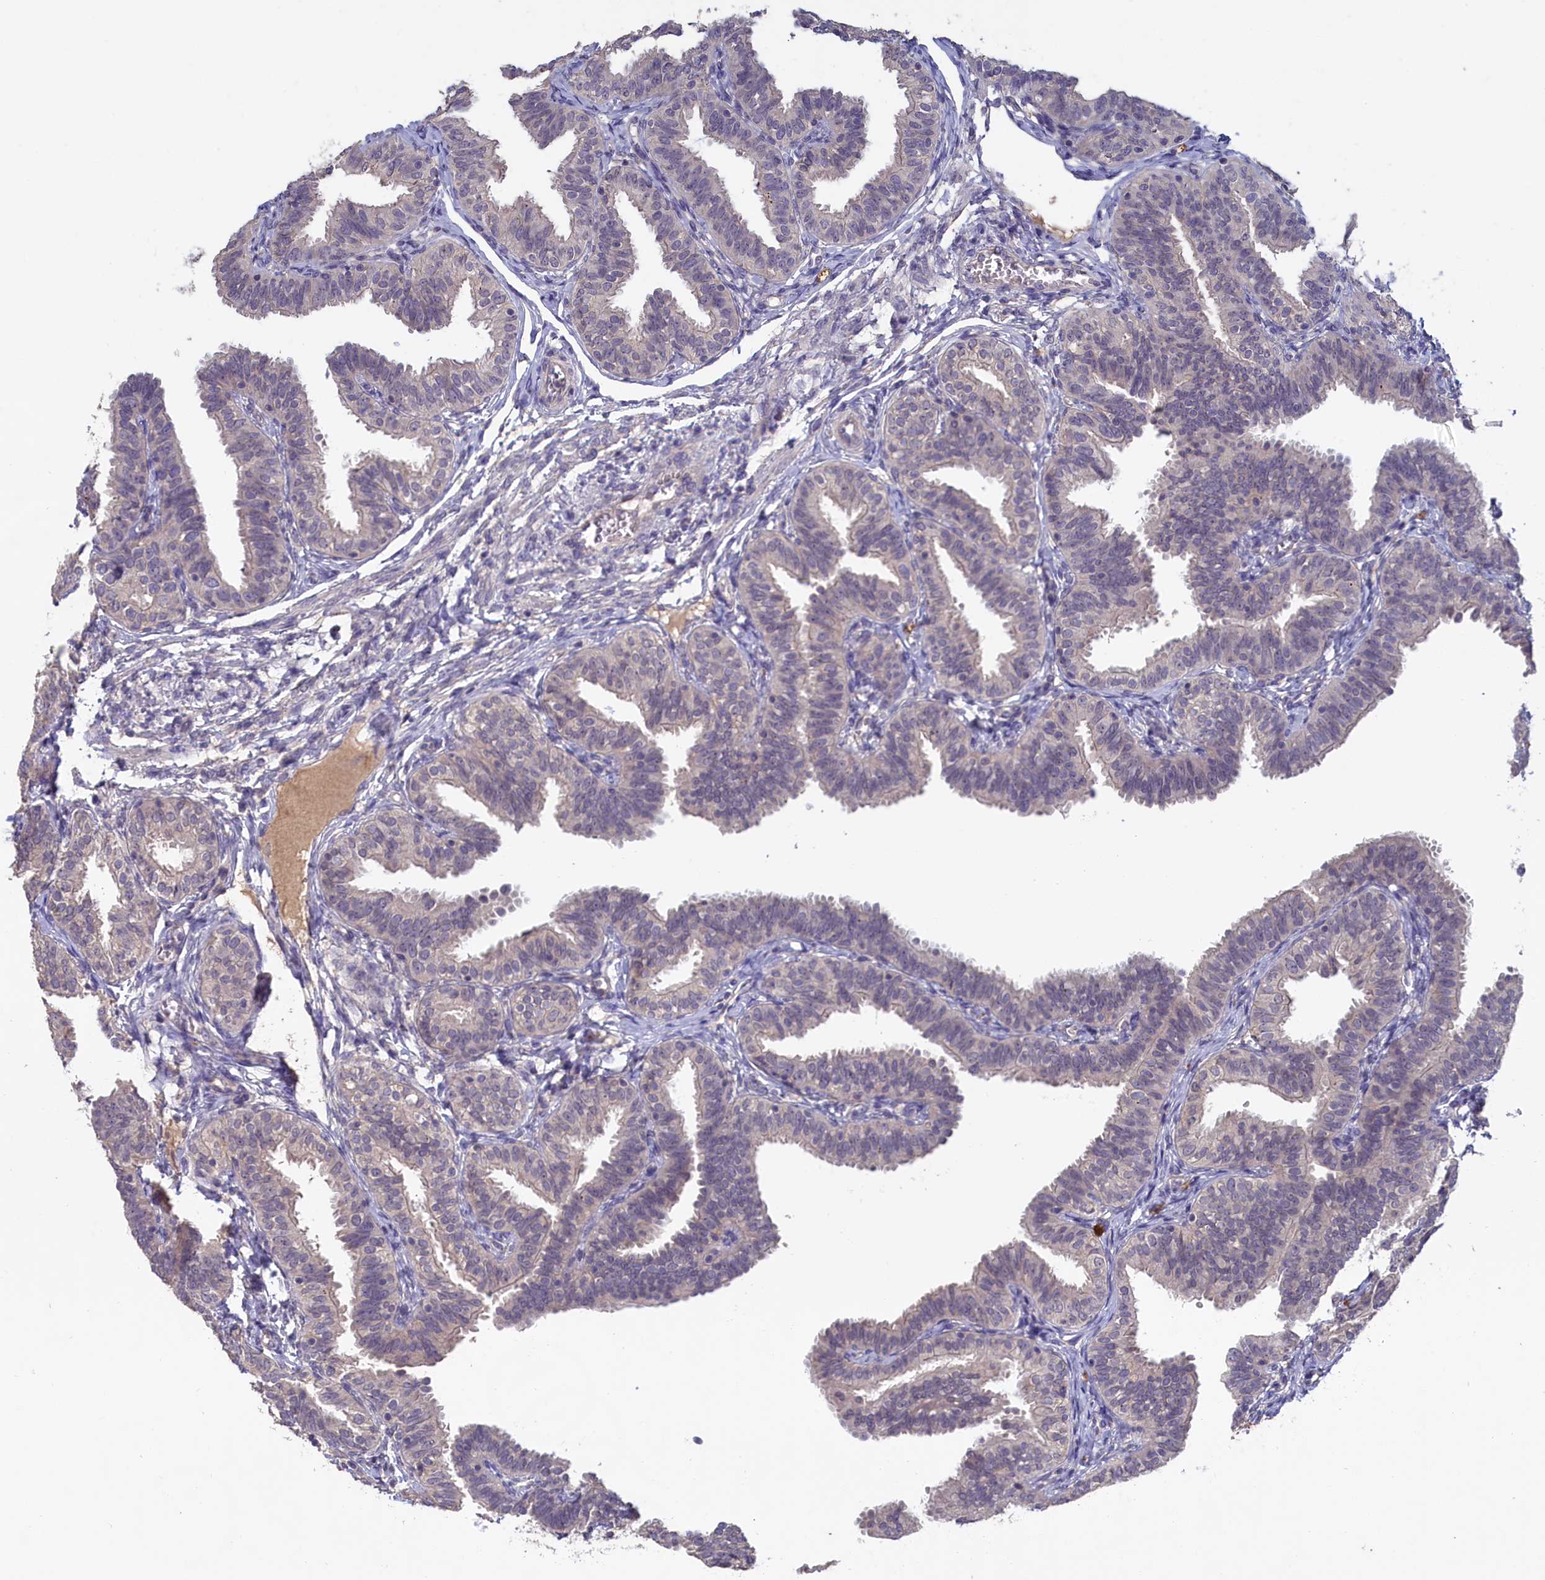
{"staining": {"intensity": "negative", "quantity": "none", "location": "none"}, "tissue": "fallopian tube", "cell_type": "Glandular cells", "image_type": "normal", "snomed": [{"axis": "morphology", "description": "Normal tissue, NOS"}, {"axis": "topography", "description": "Fallopian tube"}], "caption": "Immunohistochemistry (IHC) of normal fallopian tube demonstrates no positivity in glandular cells.", "gene": "CELF5", "patient": {"sex": "female", "age": 35}}